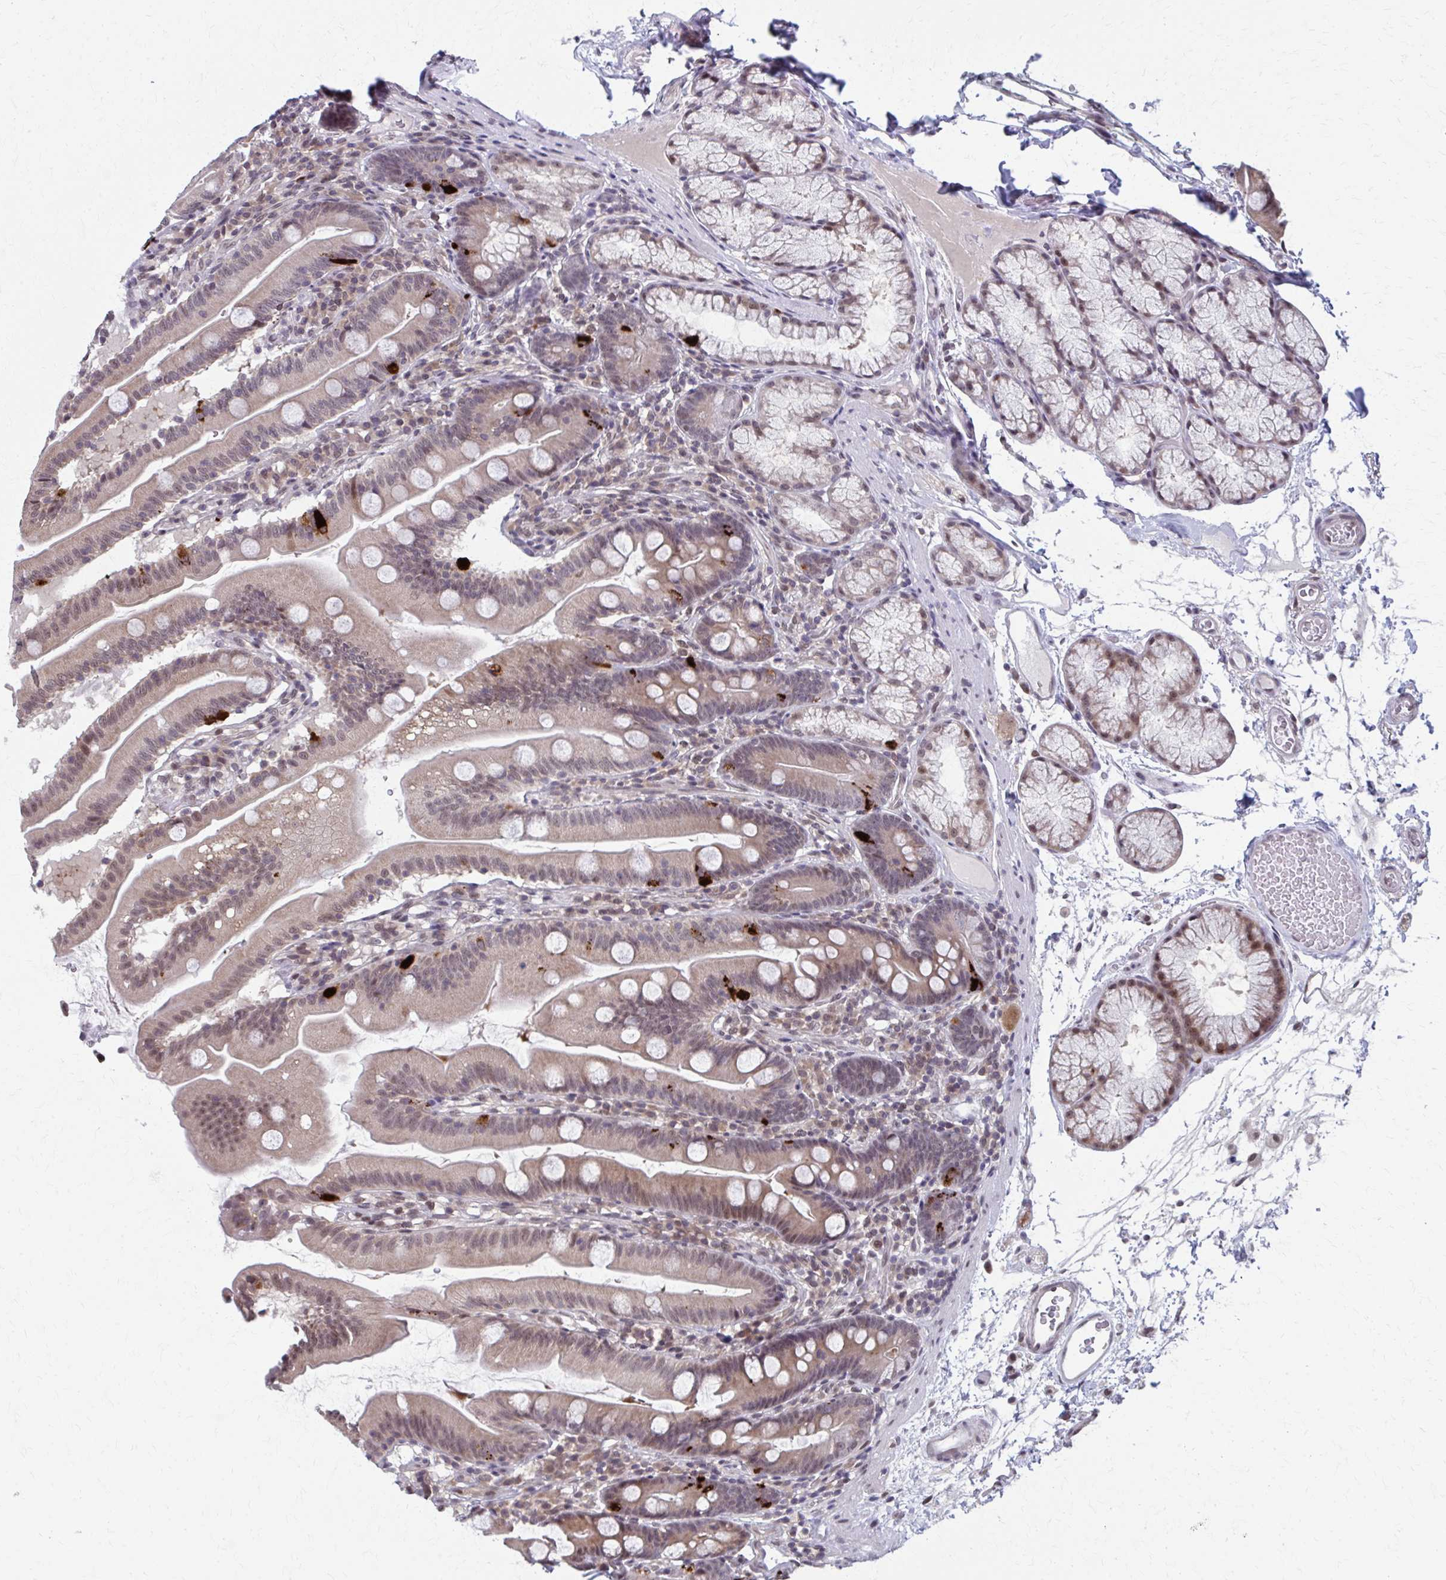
{"staining": {"intensity": "moderate", "quantity": ">75%", "location": "cytoplasmic/membranous,nuclear"}, "tissue": "duodenum", "cell_type": "Glandular cells", "image_type": "normal", "snomed": [{"axis": "morphology", "description": "Normal tissue, NOS"}, {"axis": "topography", "description": "Duodenum"}], "caption": "Duodenum stained with DAB (3,3'-diaminobenzidine) immunohistochemistry (IHC) displays medium levels of moderate cytoplasmic/membranous,nuclear expression in approximately >75% of glandular cells.", "gene": "SETBP1", "patient": {"sex": "female", "age": 67}}